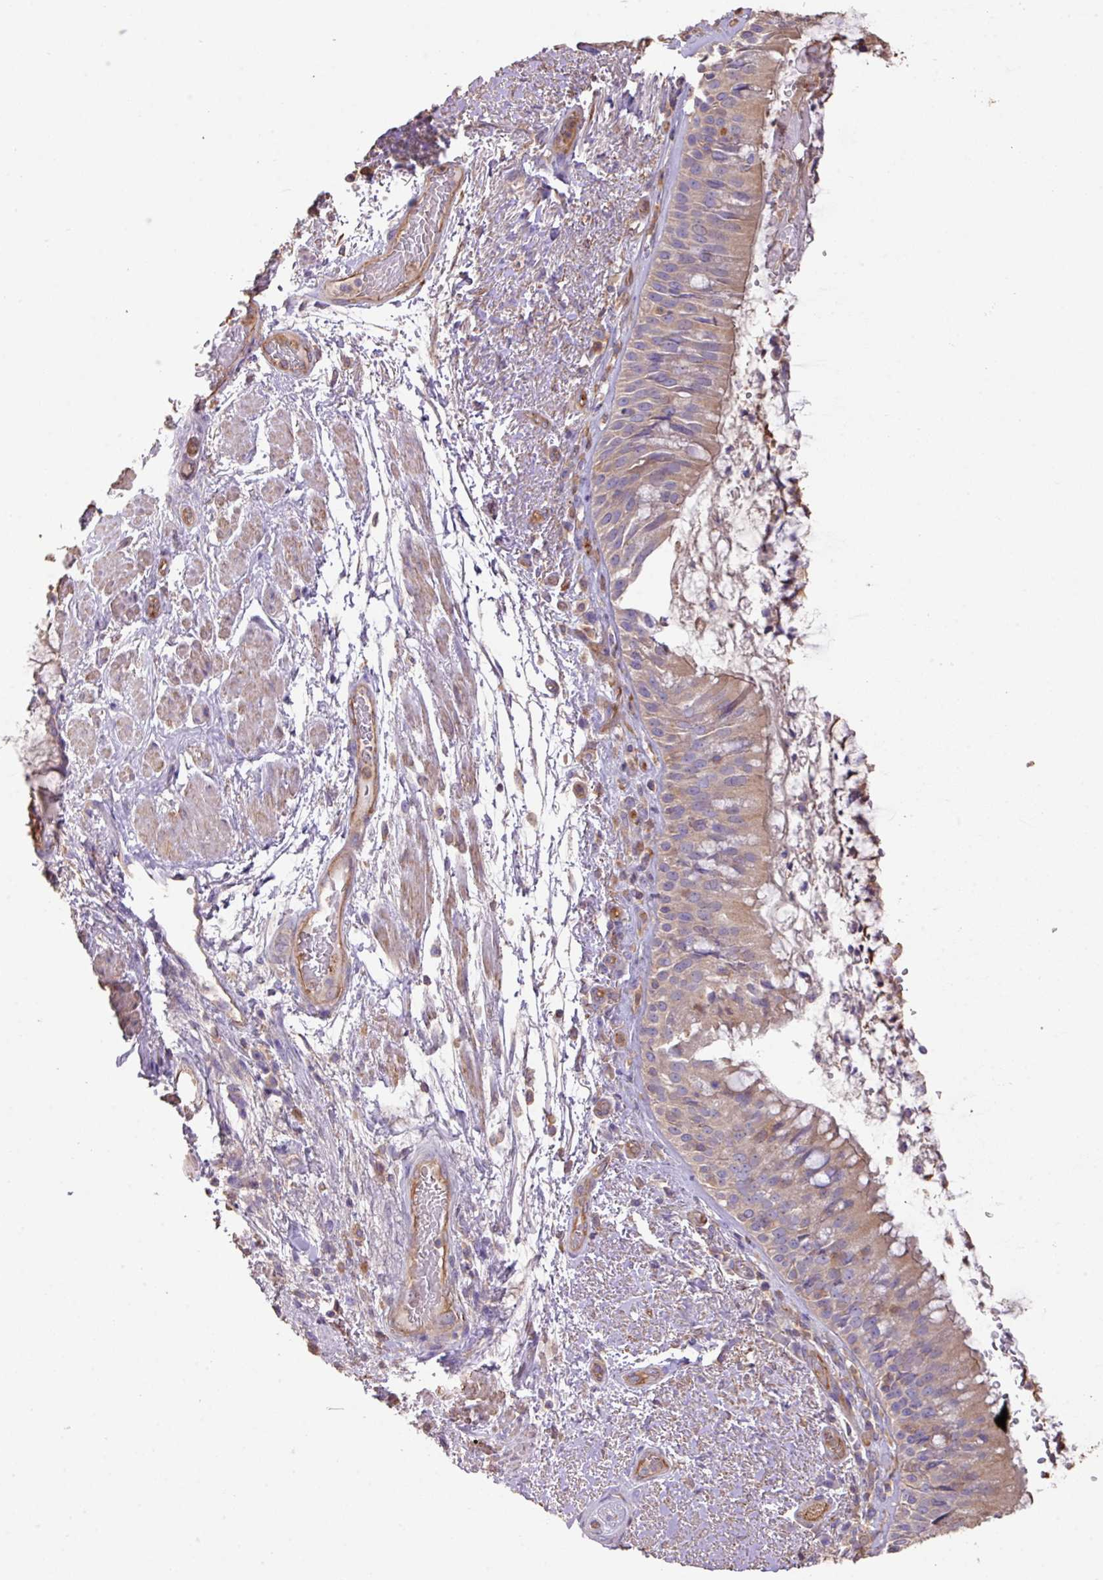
{"staining": {"intensity": "weak", "quantity": ">75%", "location": "cytoplasmic/membranous"}, "tissue": "bronchus", "cell_type": "Respiratory epithelial cells", "image_type": "normal", "snomed": [{"axis": "morphology", "description": "Normal tissue, NOS"}, {"axis": "topography", "description": "Cartilage tissue"}, {"axis": "topography", "description": "Bronchus"}], "caption": "High-magnification brightfield microscopy of normal bronchus stained with DAB (brown) and counterstained with hematoxylin (blue). respiratory epithelial cells exhibit weak cytoplasmic/membranous staining is present in about>75% of cells. The staining was performed using DAB (3,3'-diaminobenzidine), with brown indicating positive protein expression. Nuclei are stained blue with hematoxylin.", "gene": "CALML4", "patient": {"sex": "male", "age": 63}}